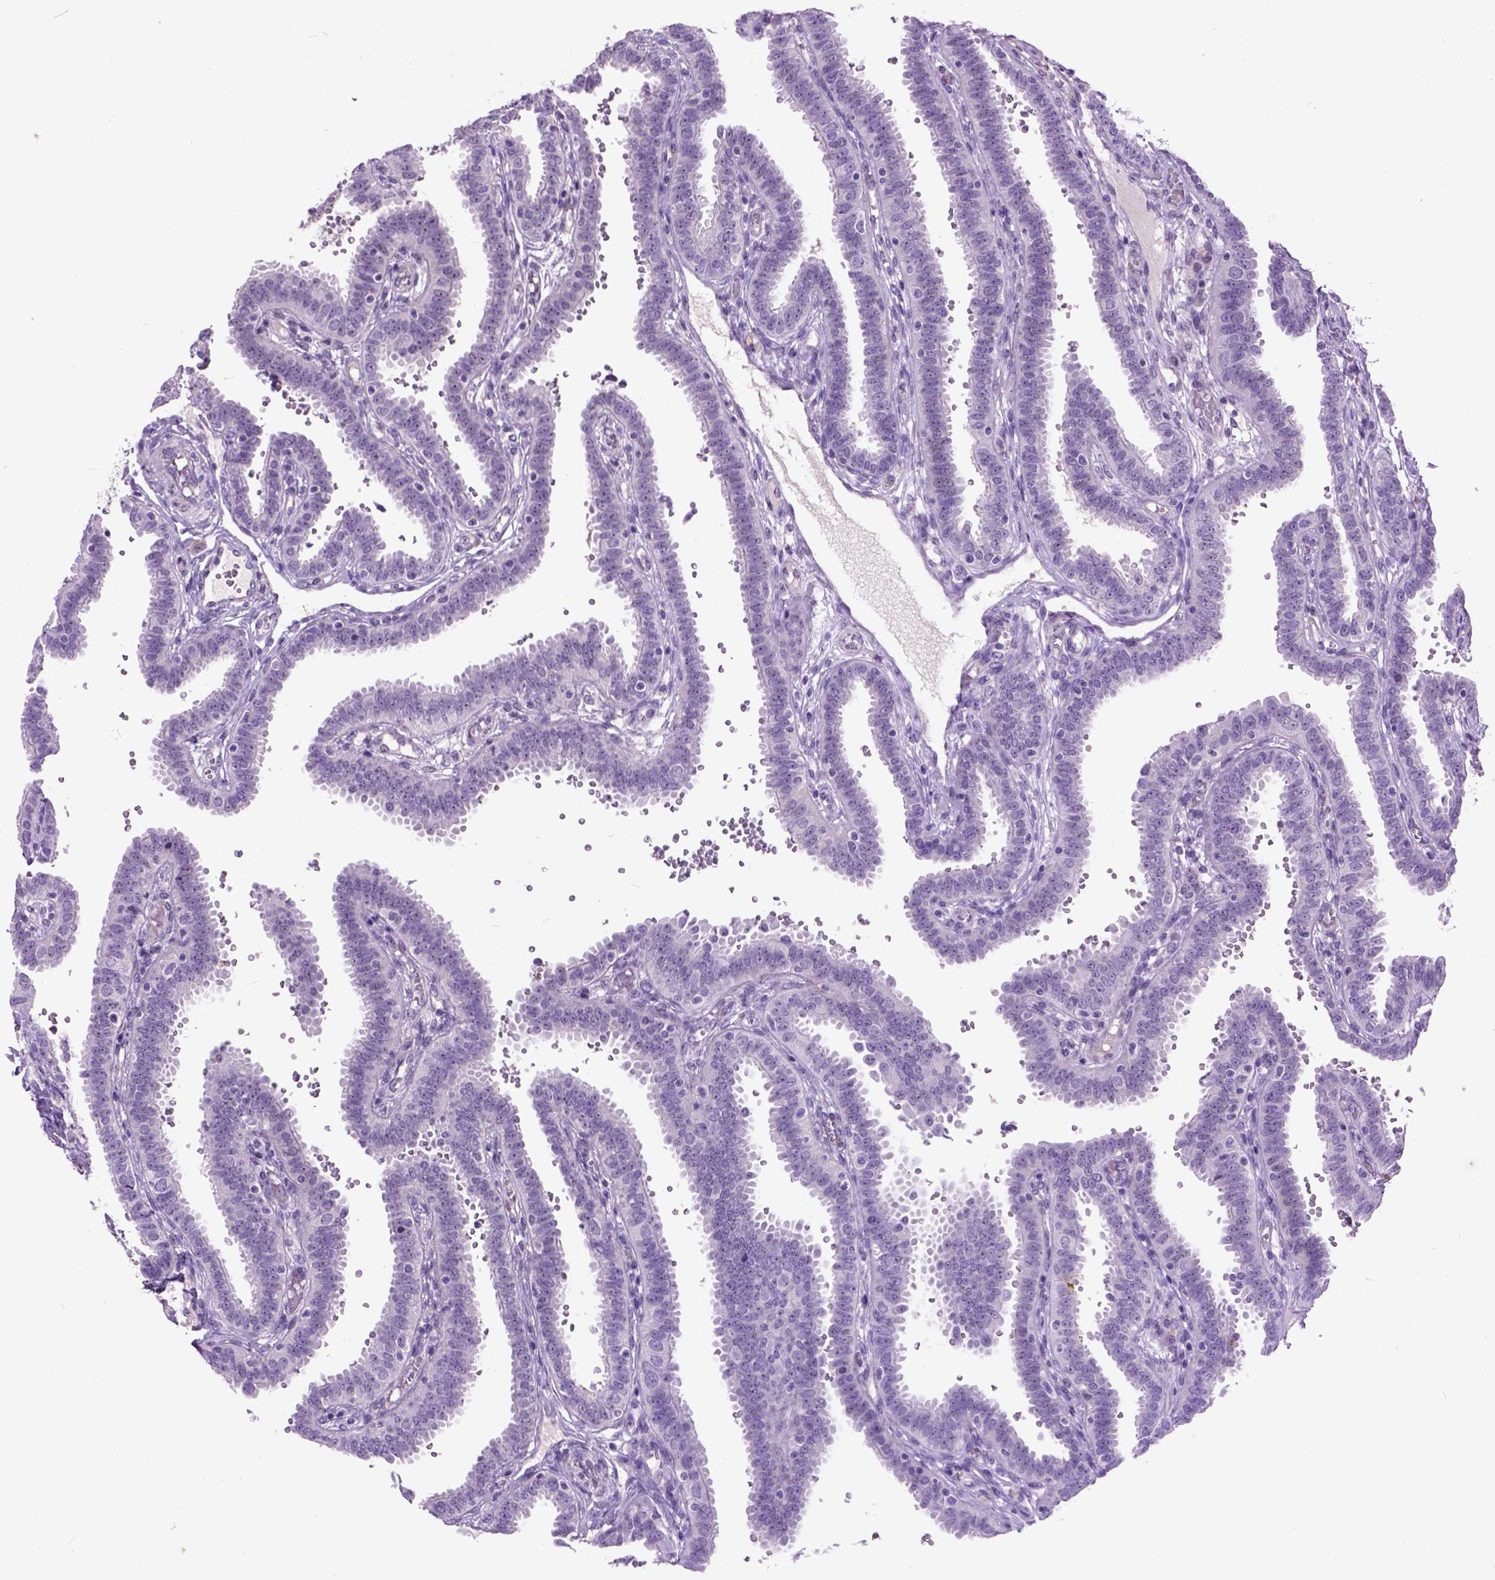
{"staining": {"intensity": "negative", "quantity": "none", "location": "none"}, "tissue": "fallopian tube", "cell_type": "Glandular cells", "image_type": "normal", "snomed": [{"axis": "morphology", "description": "Normal tissue, NOS"}, {"axis": "topography", "description": "Fallopian tube"}], "caption": "Immunohistochemistry (IHC) image of normal fallopian tube stained for a protein (brown), which reveals no positivity in glandular cells.", "gene": "MAPT", "patient": {"sex": "female", "age": 37}}